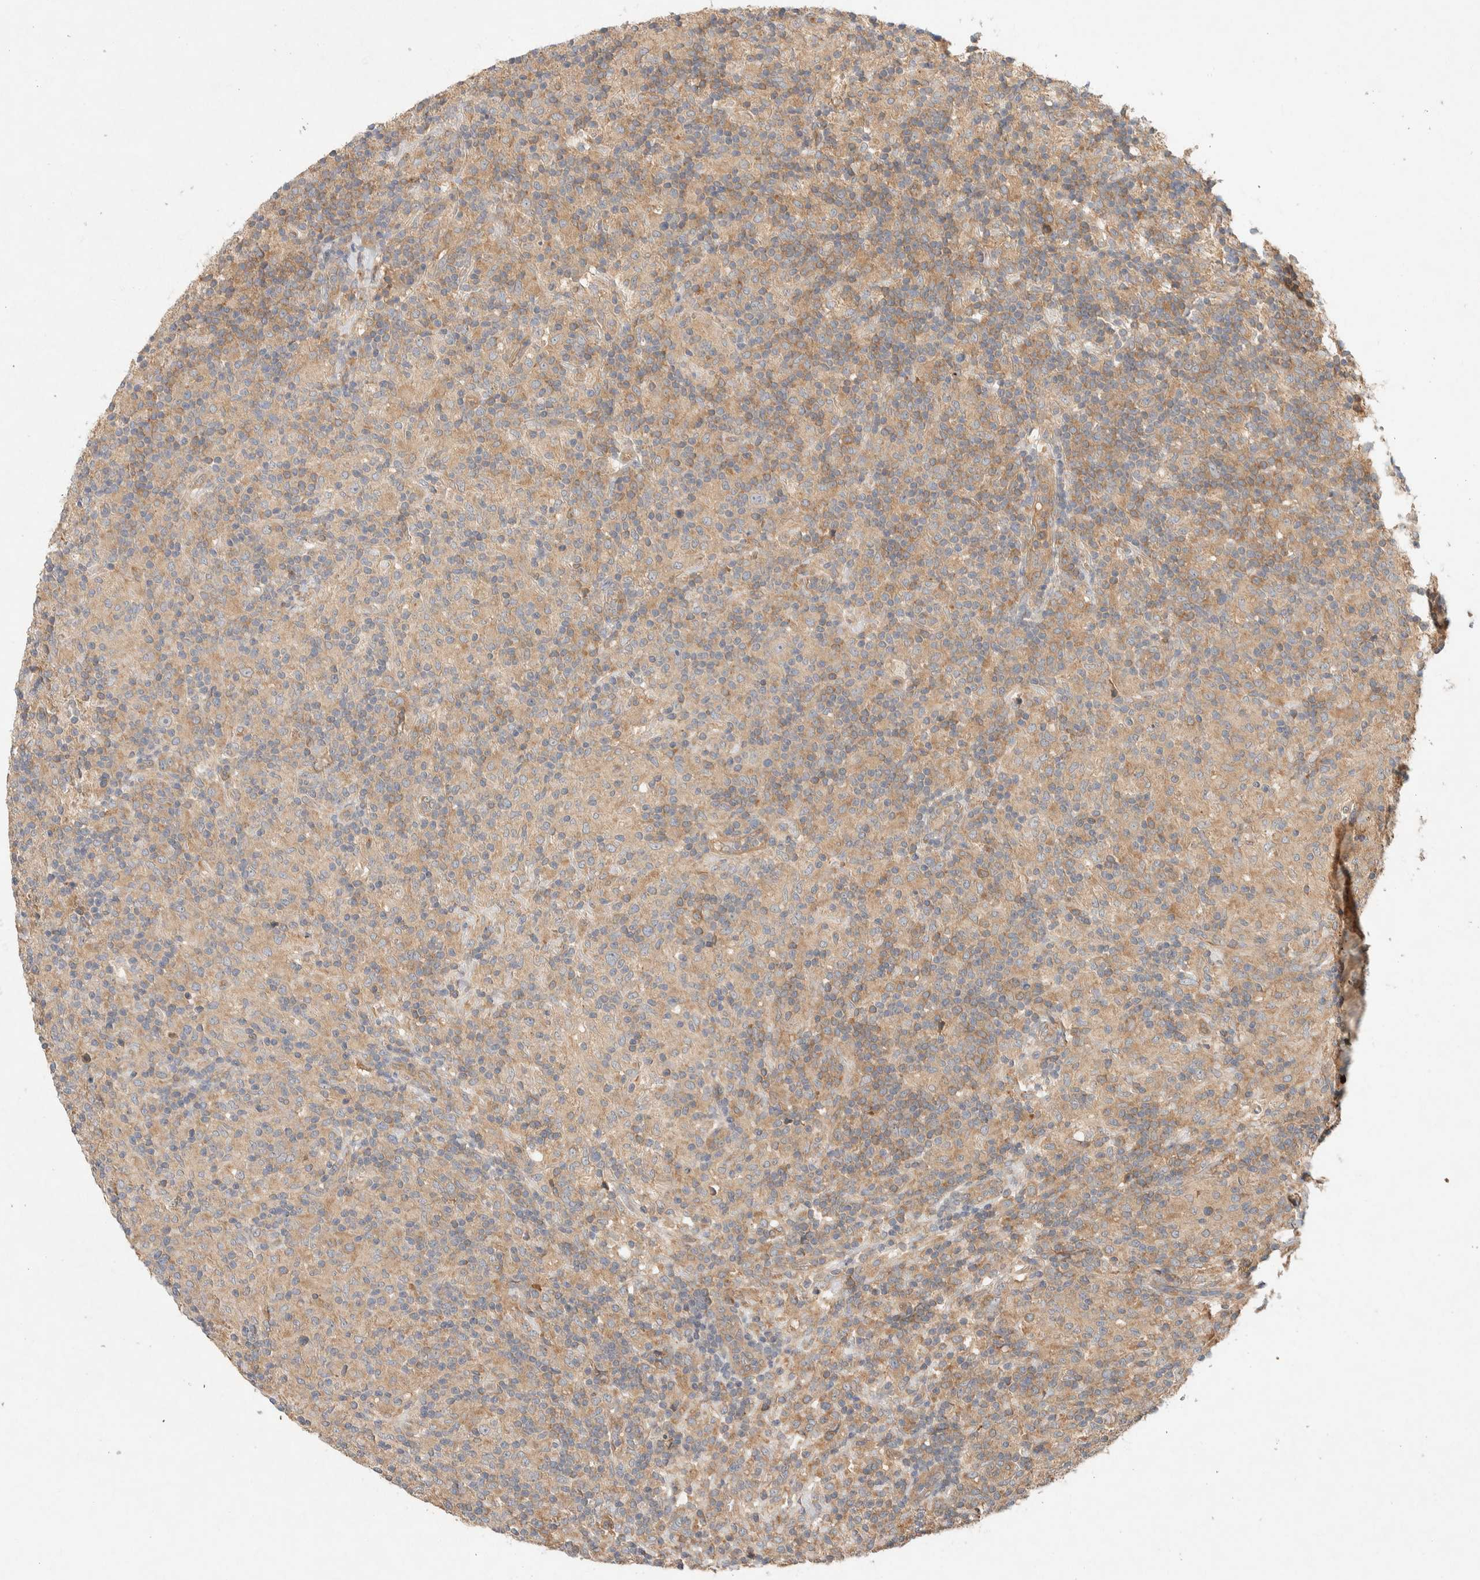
{"staining": {"intensity": "weak", "quantity": "25%-75%", "location": "cytoplasmic/membranous"}, "tissue": "lymphoma", "cell_type": "Tumor cells", "image_type": "cancer", "snomed": [{"axis": "morphology", "description": "Hodgkin's disease, NOS"}, {"axis": "topography", "description": "Lymph node"}], "caption": "Protein analysis of lymphoma tissue demonstrates weak cytoplasmic/membranous staining in about 25%-75% of tumor cells.", "gene": "PXK", "patient": {"sex": "male", "age": 70}}